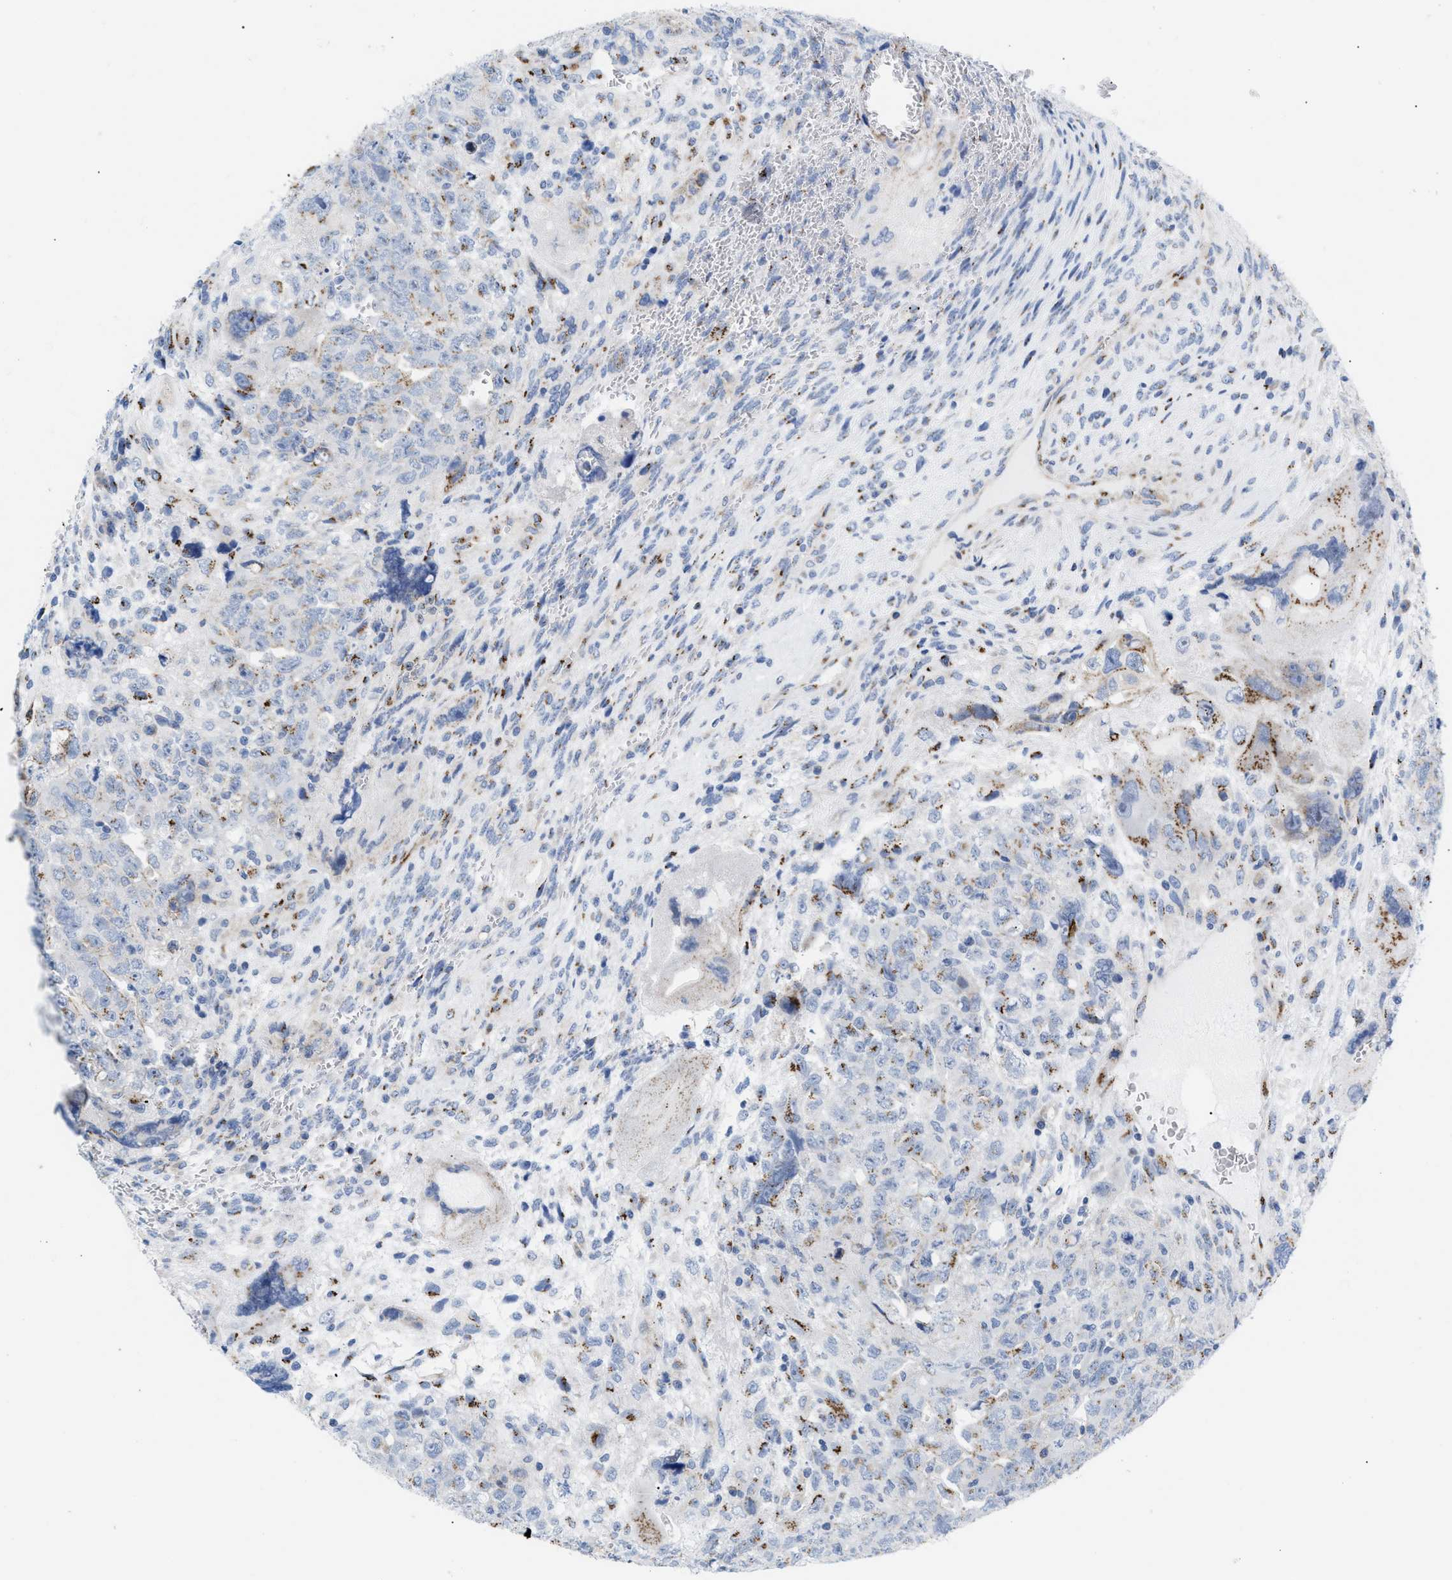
{"staining": {"intensity": "moderate", "quantity": "25%-75%", "location": "cytoplasmic/membranous"}, "tissue": "testis cancer", "cell_type": "Tumor cells", "image_type": "cancer", "snomed": [{"axis": "morphology", "description": "Carcinoma, Embryonal, NOS"}, {"axis": "topography", "description": "Testis"}], "caption": "Immunohistochemistry (IHC) staining of testis embryonal carcinoma, which demonstrates medium levels of moderate cytoplasmic/membranous staining in approximately 25%-75% of tumor cells indicating moderate cytoplasmic/membranous protein positivity. The staining was performed using DAB (brown) for protein detection and nuclei were counterstained in hematoxylin (blue).", "gene": "TMEM17", "patient": {"sex": "male", "age": 28}}